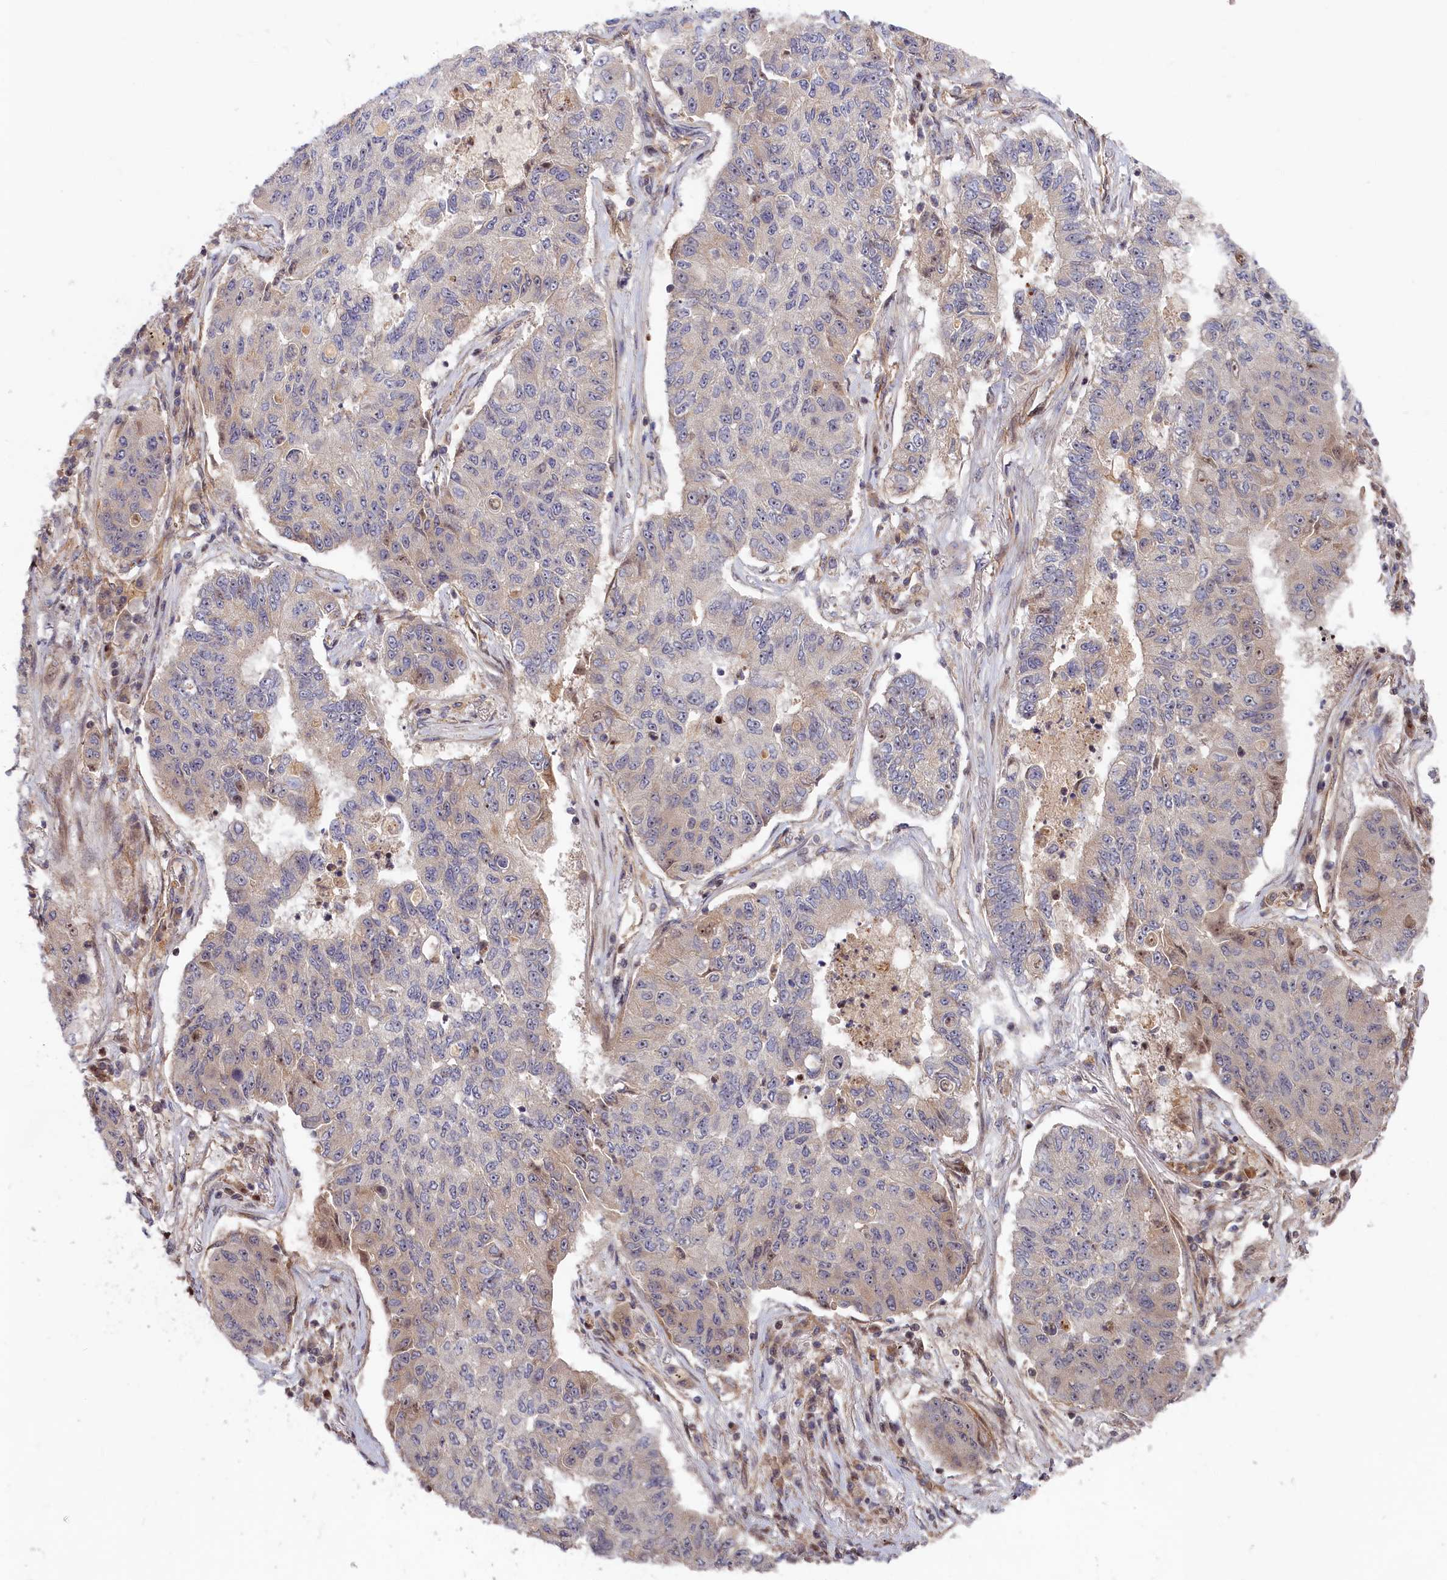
{"staining": {"intensity": "negative", "quantity": "none", "location": "none"}, "tissue": "lung cancer", "cell_type": "Tumor cells", "image_type": "cancer", "snomed": [{"axis": "morphology", "description": "Squamous cell carcinoma, NOS"}, {"axis": "topography", "description": "Lung"}], "caption": "Tumor cells show no significant expression in lung cancer (squamous cell carcinoma). Nuclei are stained in blue.", "gene": "CEP44", "patient": {"sex": "male", "age": 74}}